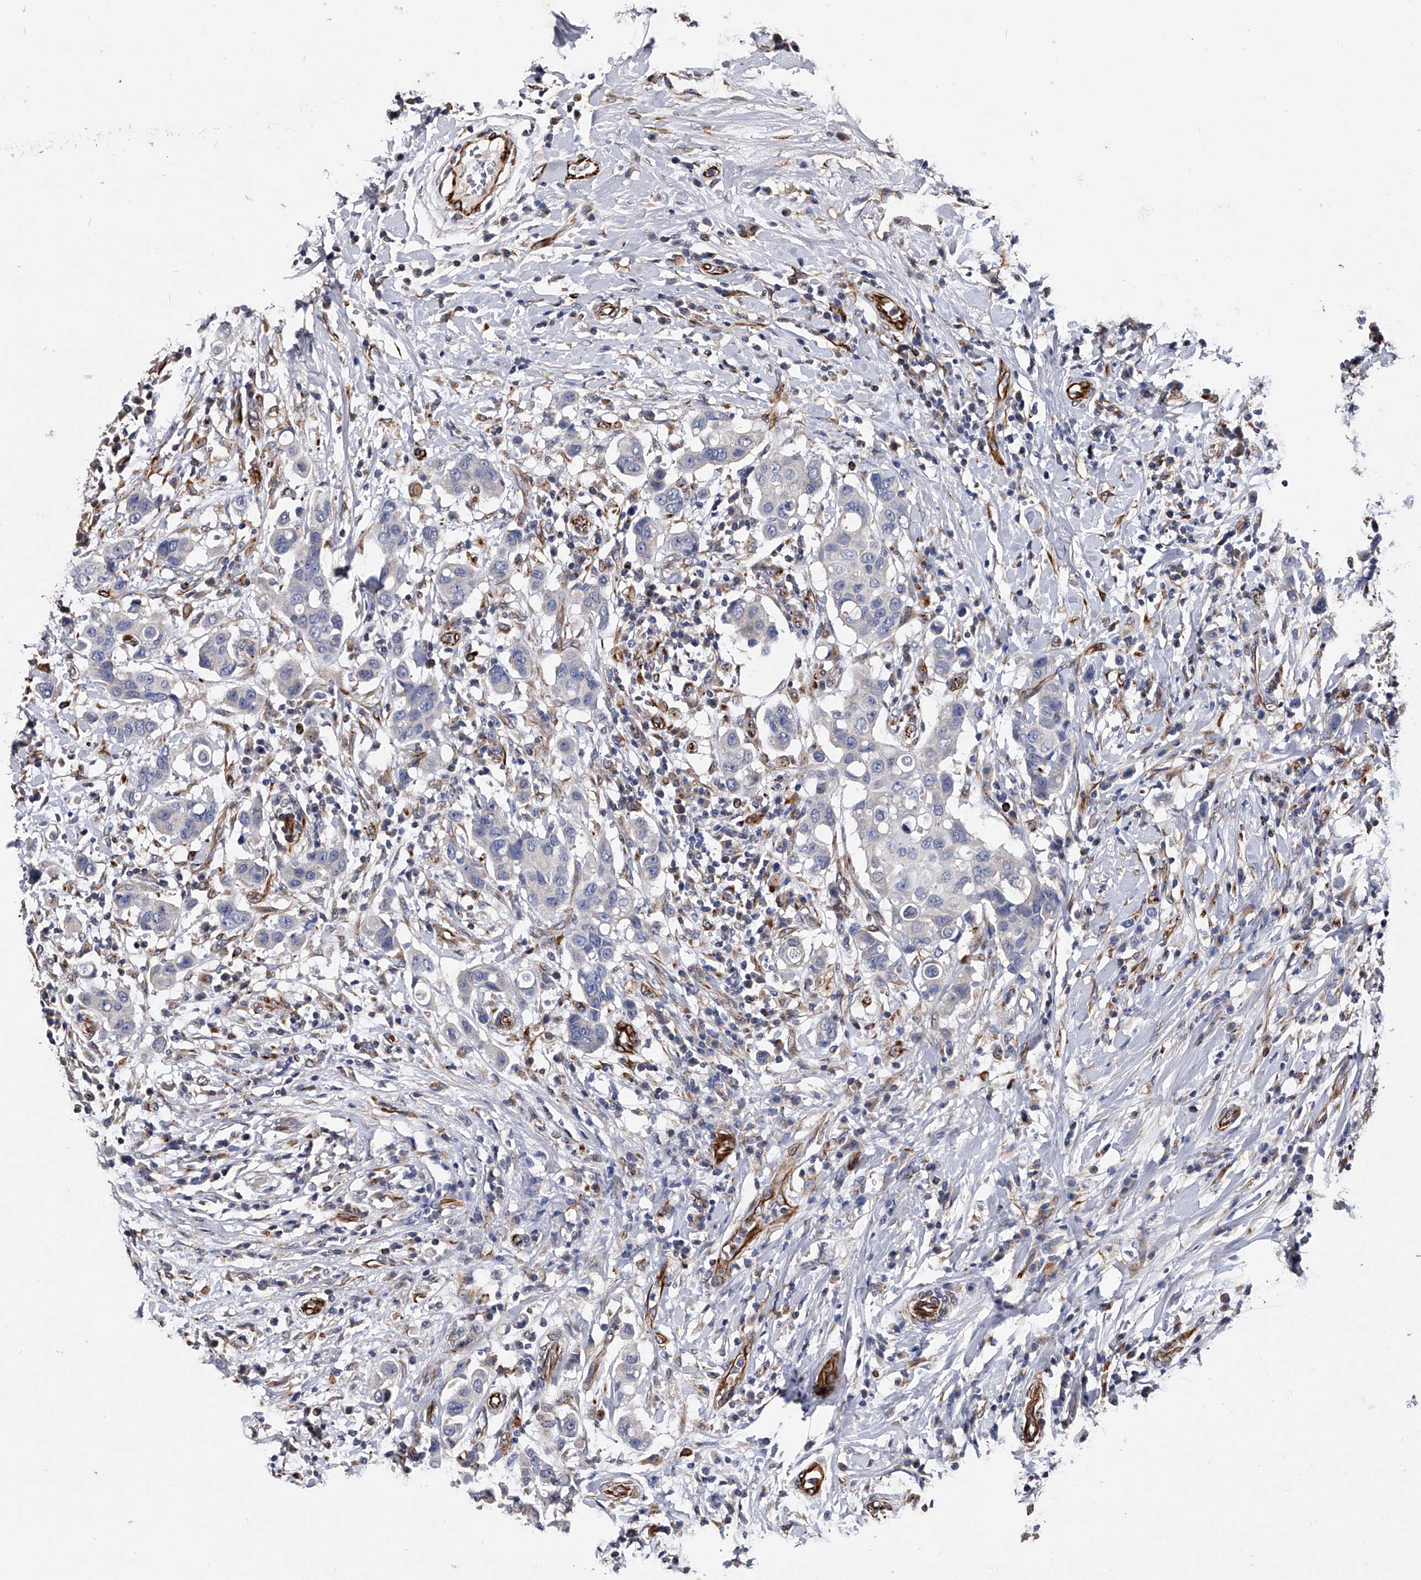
{"staining": {"intensity": "negative", "quantity": "none", "location": "none"}, "tissue": "breast cancer", "cell_type": "Tumor cells", "image_type": "cancer", "snomed": [{"axis": "morphology", "description": "Duct carcinoma"}, {"axis": "topography", "description": "Breast"}], "caption": "IHC of human breast cancer (intraductal carcinoma) displays no expression in tumor cells.", "gene": "EFCAB7", "patient": {"sex": "female", "age": 27}}